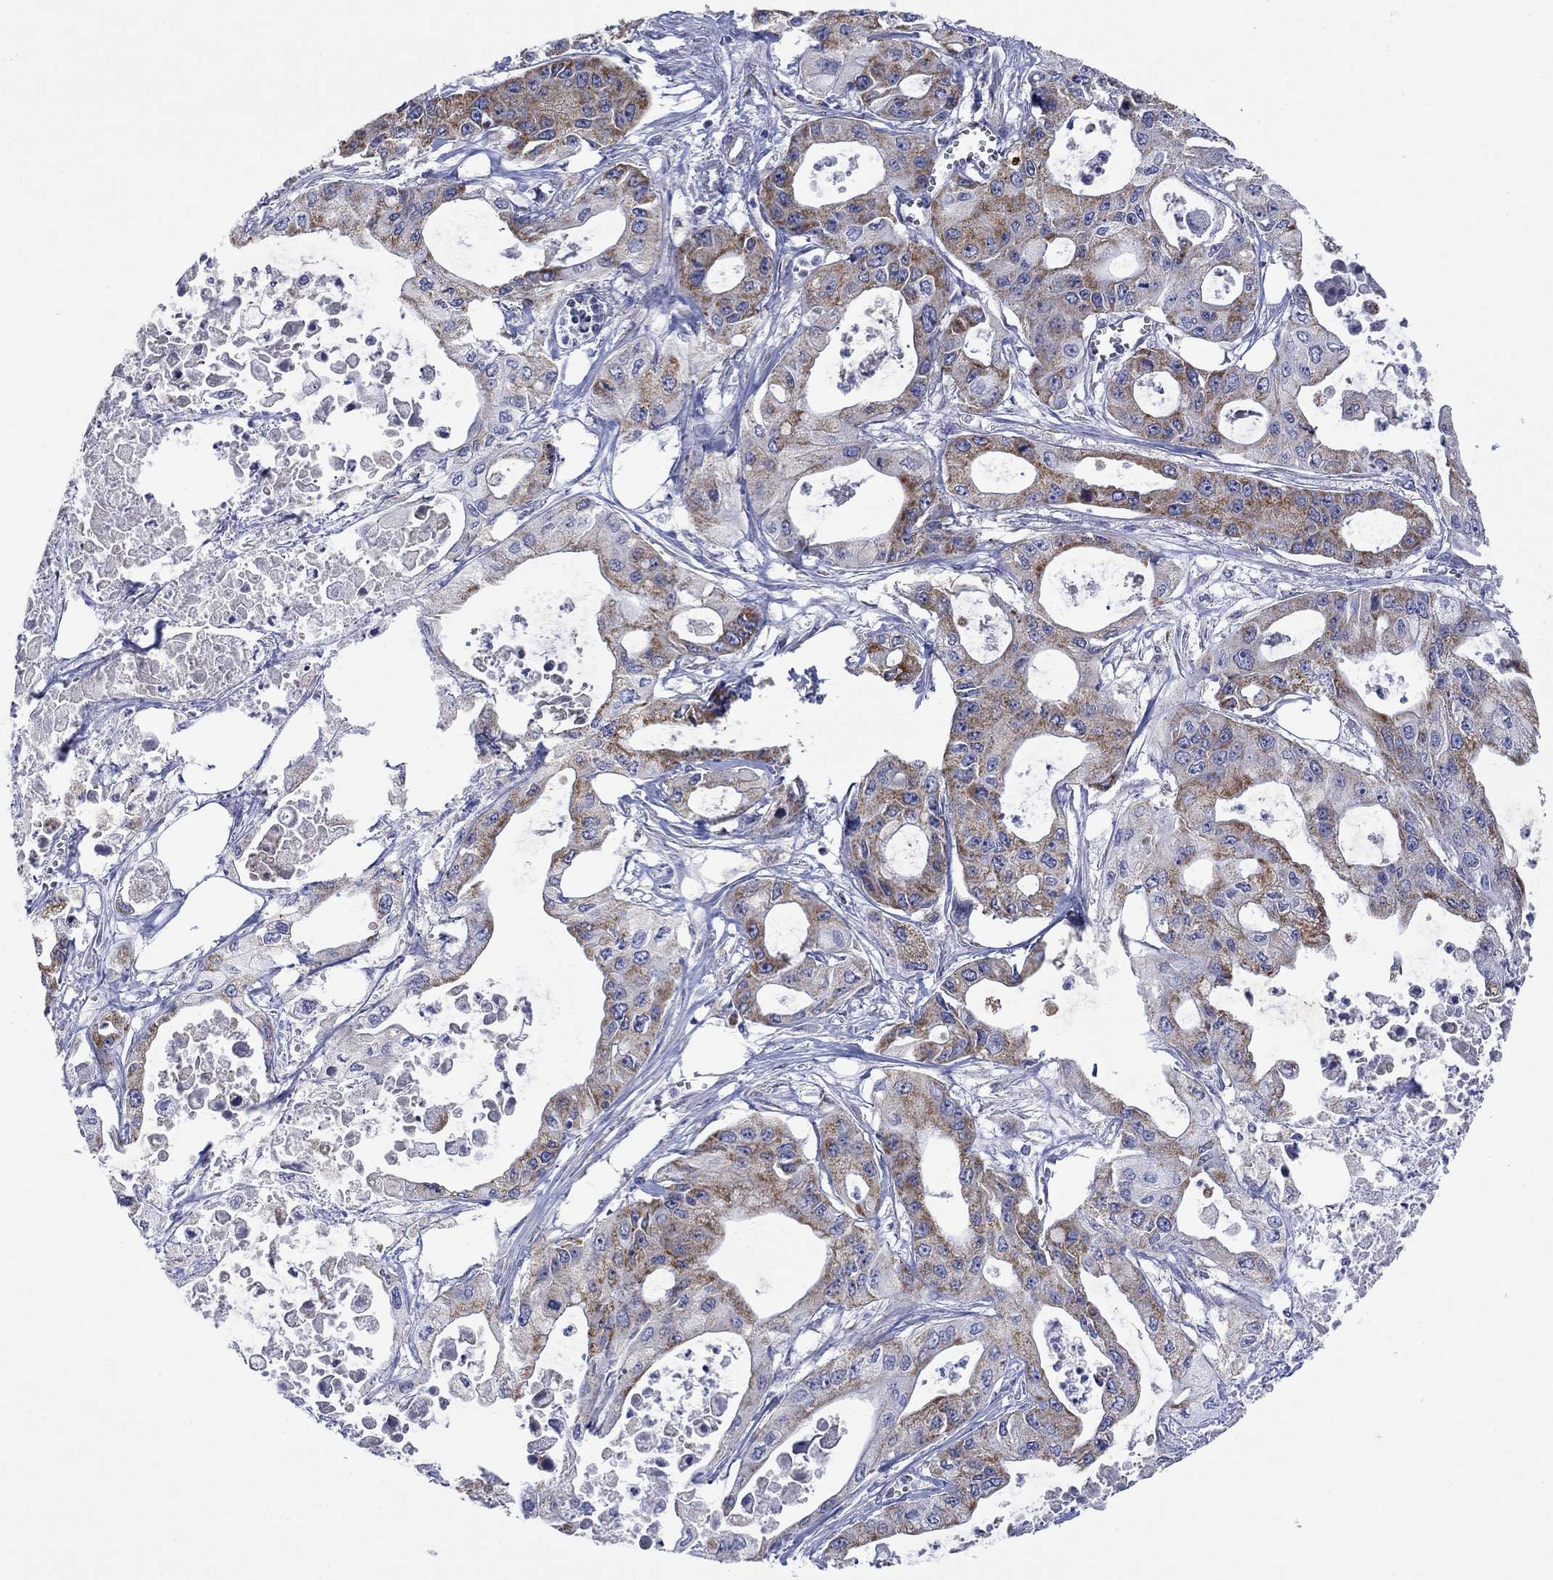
{"staining": {"intensity": "strong", "quantity": "25%-75%", "location": "cytoplasmic/membranous"}, "tissue": "pancreatic cancer", "cell_type": "Tumor cells", "image_type": "cancer", "snomed": [{"axis": "morphology", "description": "Adenocarcinoma, NOS"}, {"axis": "topography", "description": "Pancreas"}], "caption": "Immunohistochemical staining of human pancreatic adenocarcinoma displays strong cytoplasmic/membranous protein positivity in about 25%-75% of tumor cells. The protein of interest is shown in brown color, while the nuclei are stained blue.", "gene": "CLVS1", "patient": {"sex": "male", "age": 70}}